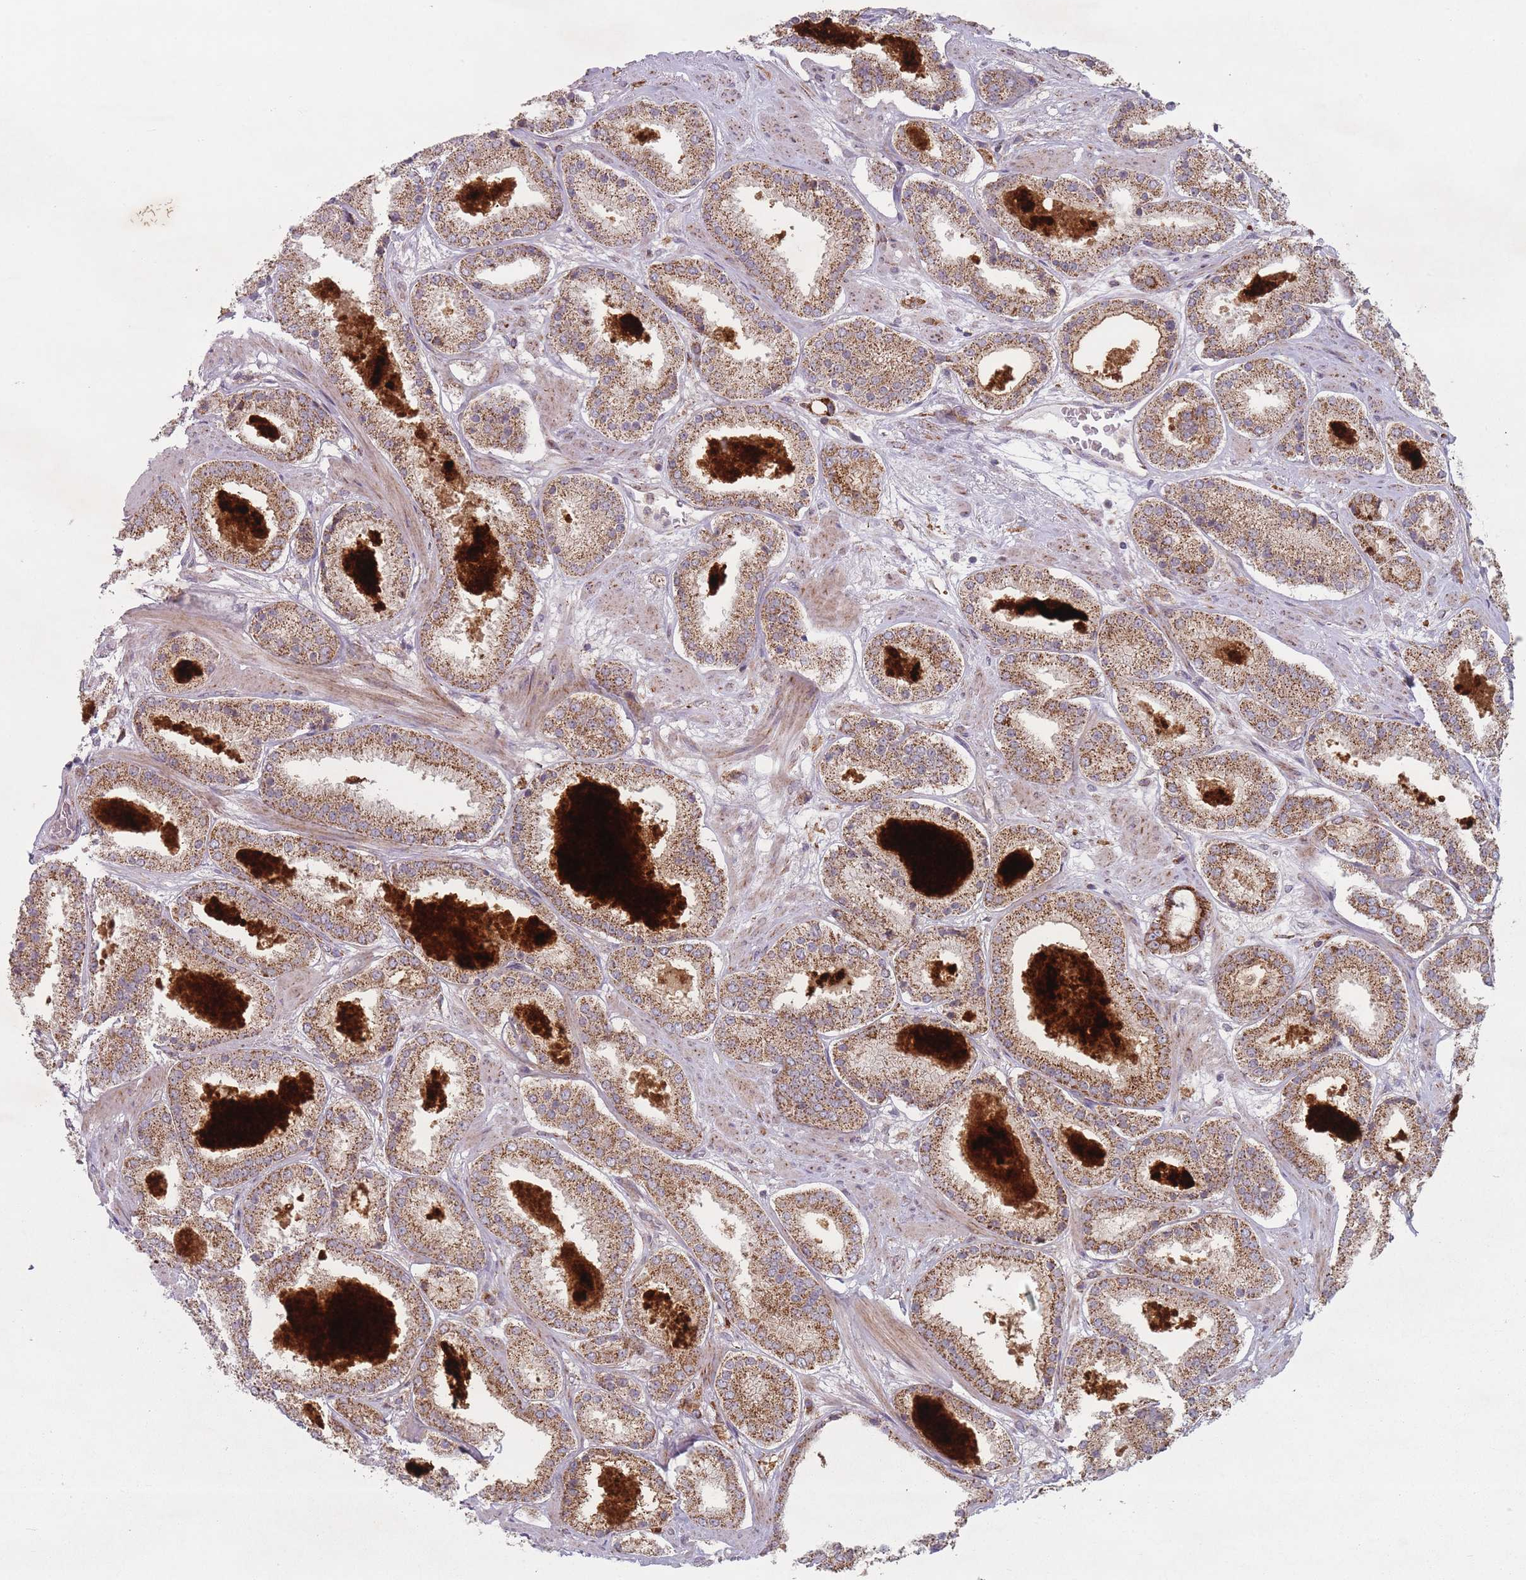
{"staining": {"intensity": "moderate", "quantity": ">75%", "location": "cytoplasmic/membranous"}, "tissue": "prostate cancer", "cell_type": "Tumor cells", "image_type": "cancer", "snomed": [{"axis": "morphology", "description": "Adenocarcinoma, High grade"}, {"axis": "topography", "description": "Prostate"}], "caption": "Brown immunohistochemical staining in human prostate cancer shows moderate cytoplasmic/membranous staining in approximately >75% of tumor cells. (Brightfield microscopy of DAB IHC at high magnification).", "gene": "OR10Q1", "patient": {"sex": "male", "age": 63}}